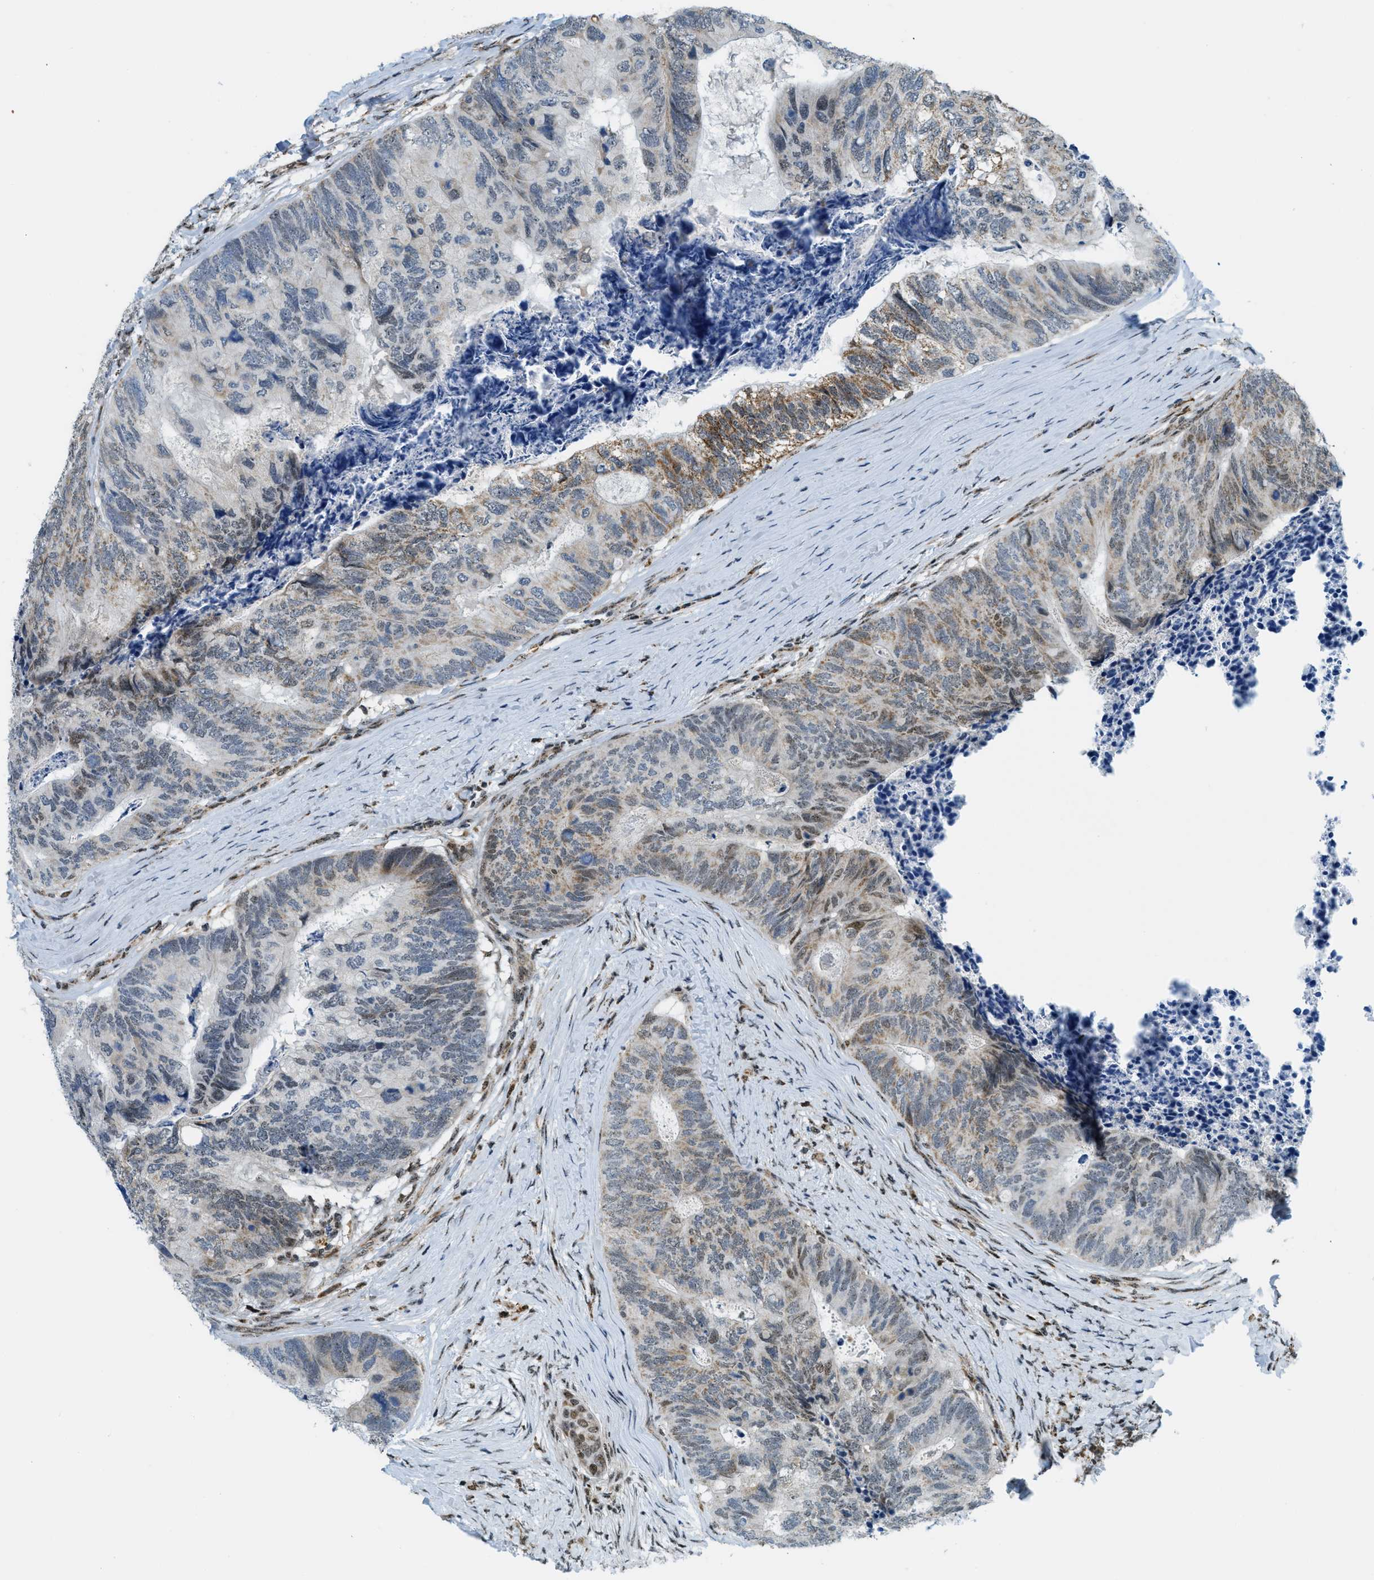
{"staining": {"intensity": "moderate", "quantity": ">75%", "location": "cytoplasmic/membranous,nuclear"}, "tissue": "colorectal cancer", "cell_type": "Tumor cells", "image_type": "cancer", "snomed": [{"axis": "morphology", "description": "Adenocarcinoma, NOS"}, {"axis": "topography", "description": "Colon"}], "caption": "Adenocarcinoma (colorectal) stained with a brown dye exhibits moderate cytoplasmic/membranous and nuclear positive staining in approximately >75% of tumor cells.", "gene": "SP100", "patient": {"sex": "female", "age": 67}}